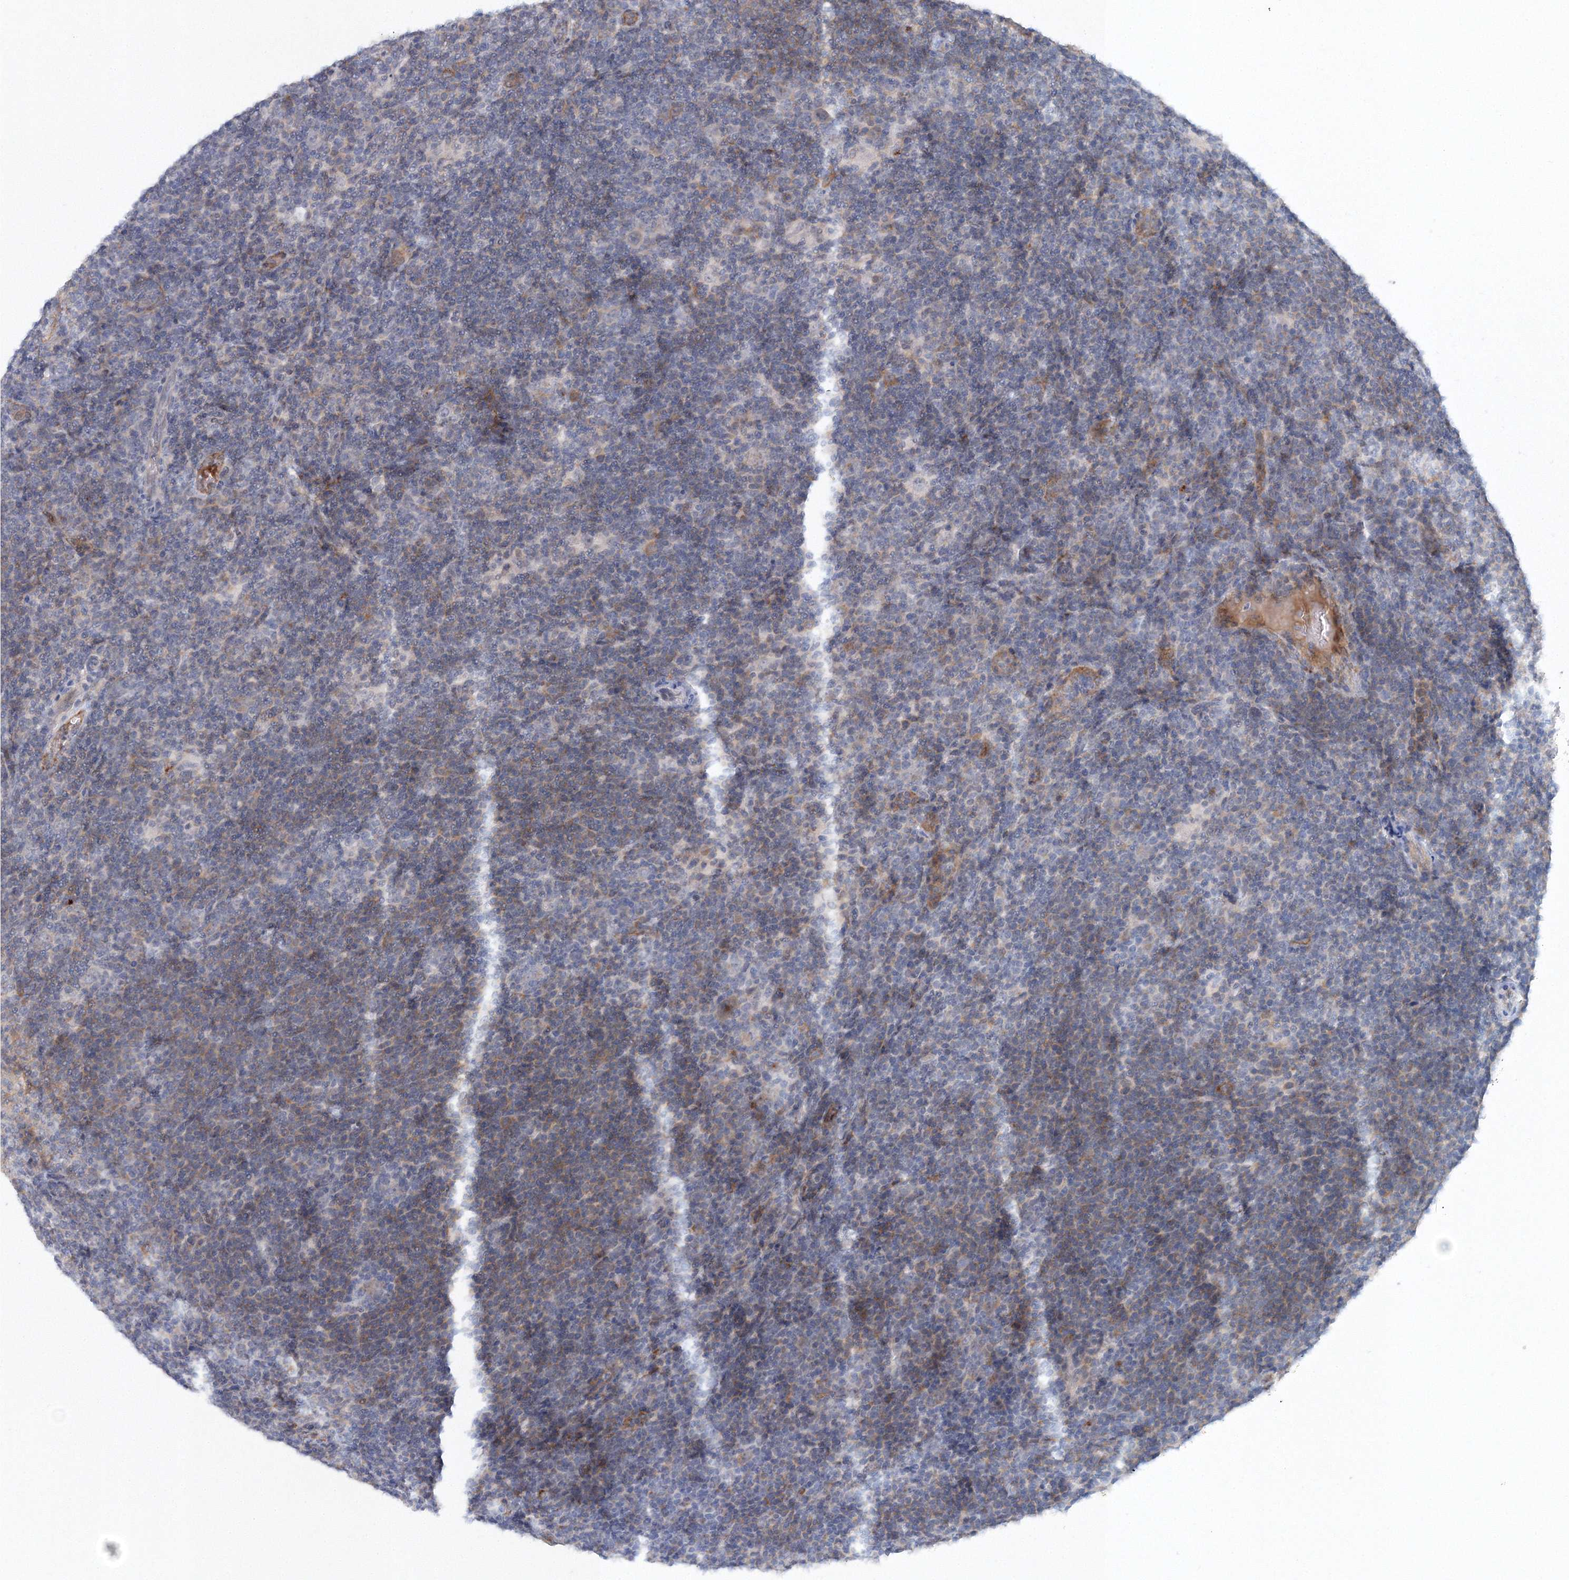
{"staining": {"intensity": "weak", "quantity": "<25%", "location": "cytoplasmic/membranous"}, "tissue": "lymphoma", "cell_type": "Tumor cells", "image_type": "cancer", "snomed": [{"axis": "morphology", "description": "Hodgkin's disease, NOS"}, {"axis": "topography", "description": "Lymph node"}], "caption": "A micrograph of Hodgkin's disease stained for a protein reveals no brown staining in tumor cells.", "gene": "SH3BP5", "patient": {"sex": "female", "age": 57}}